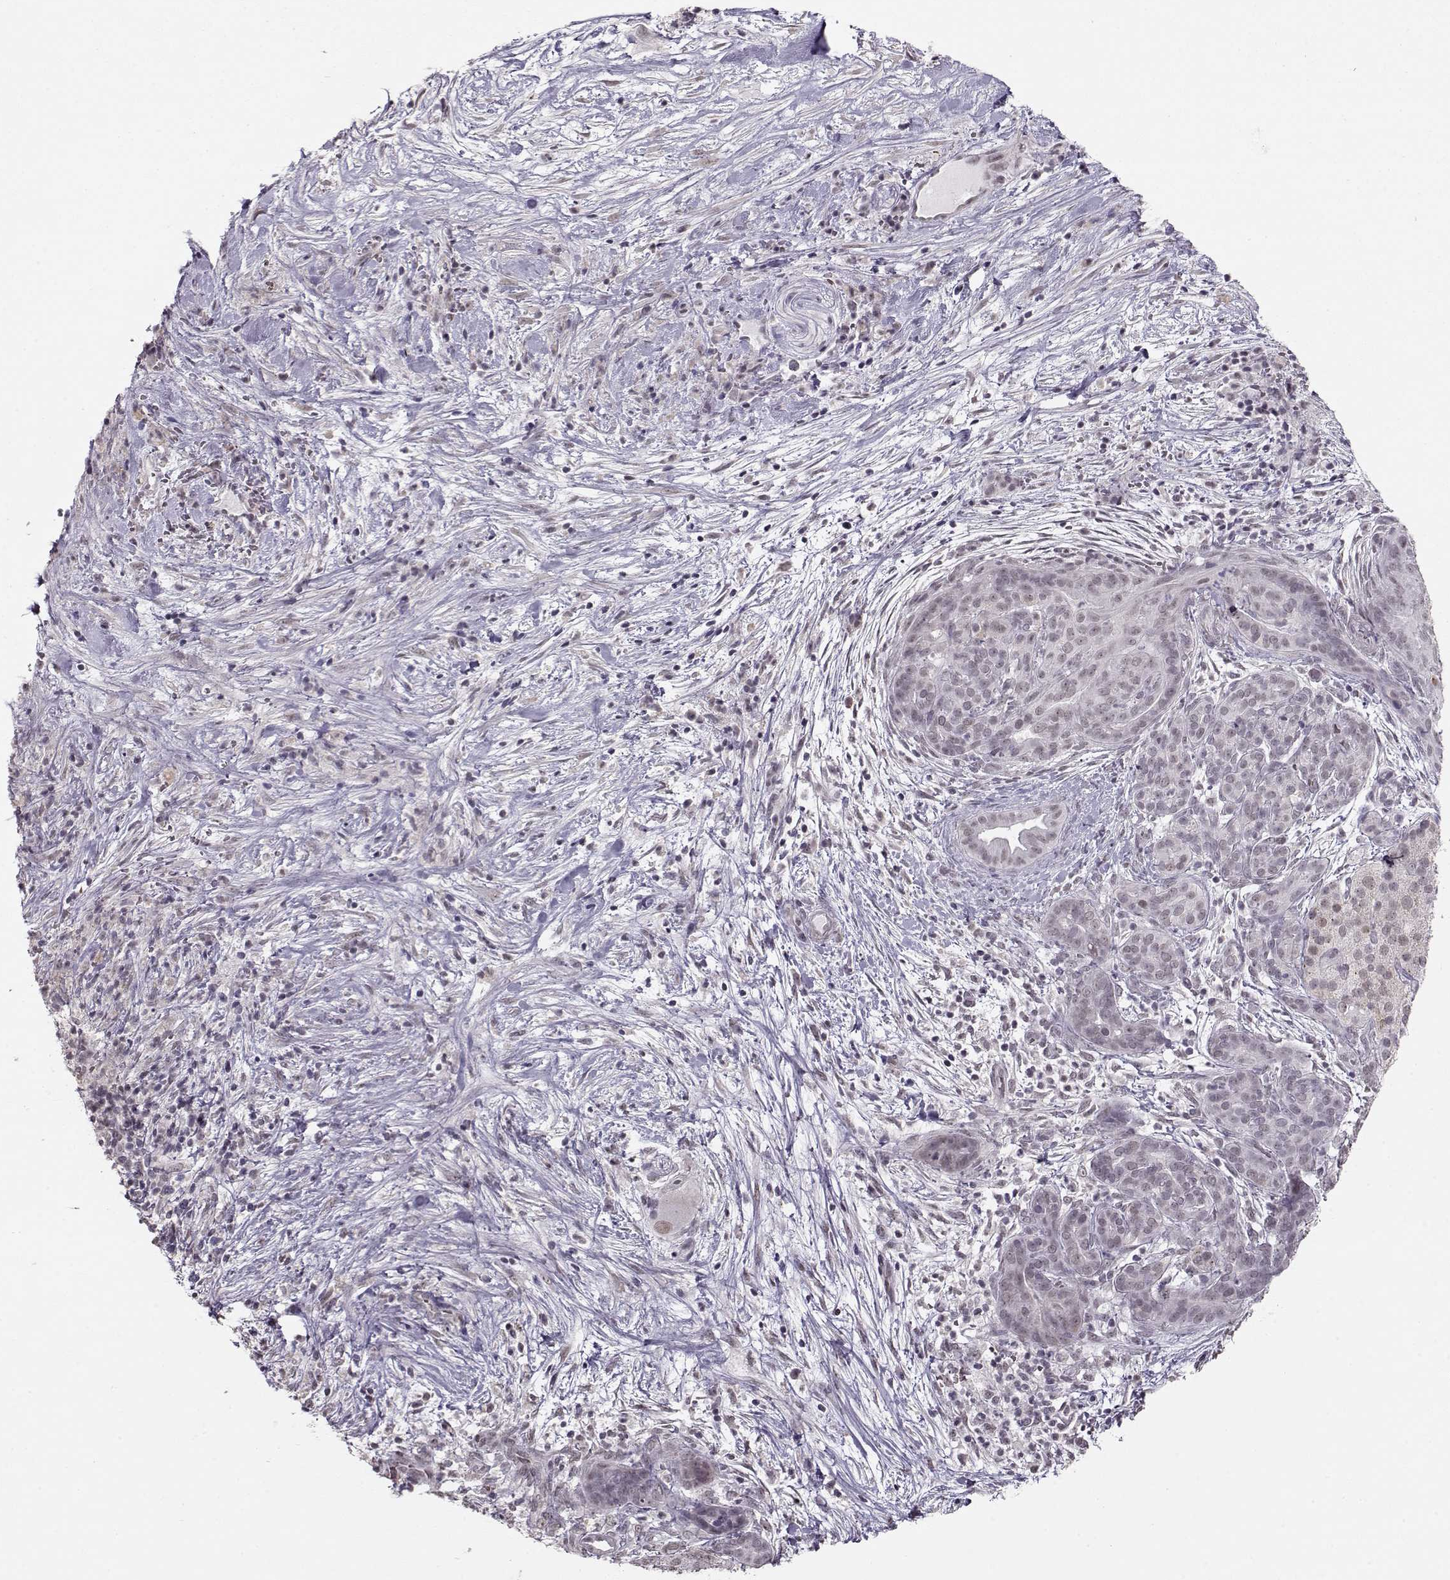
{"staining": {"intensity": "negative", "quantity": "none", "location": "none"}, "tissue": "pancreatic cancer", "cell_type": "Tumor cells", "image_type": "cancer", "snomed": [{"axis": "morphology", "description": "Adenocarcinoma, NOS"}, {"axis": "topography", "description": "Pancreas"}], "caption": "Immunohistochemistry (IHC) photomicrograph of pancreatic adenocarcinoma stained for a protein (brown), which exhibits no staining in tumor cells.", "gene": "PCP4", "patient": {"sex": "male", "age": 44}}